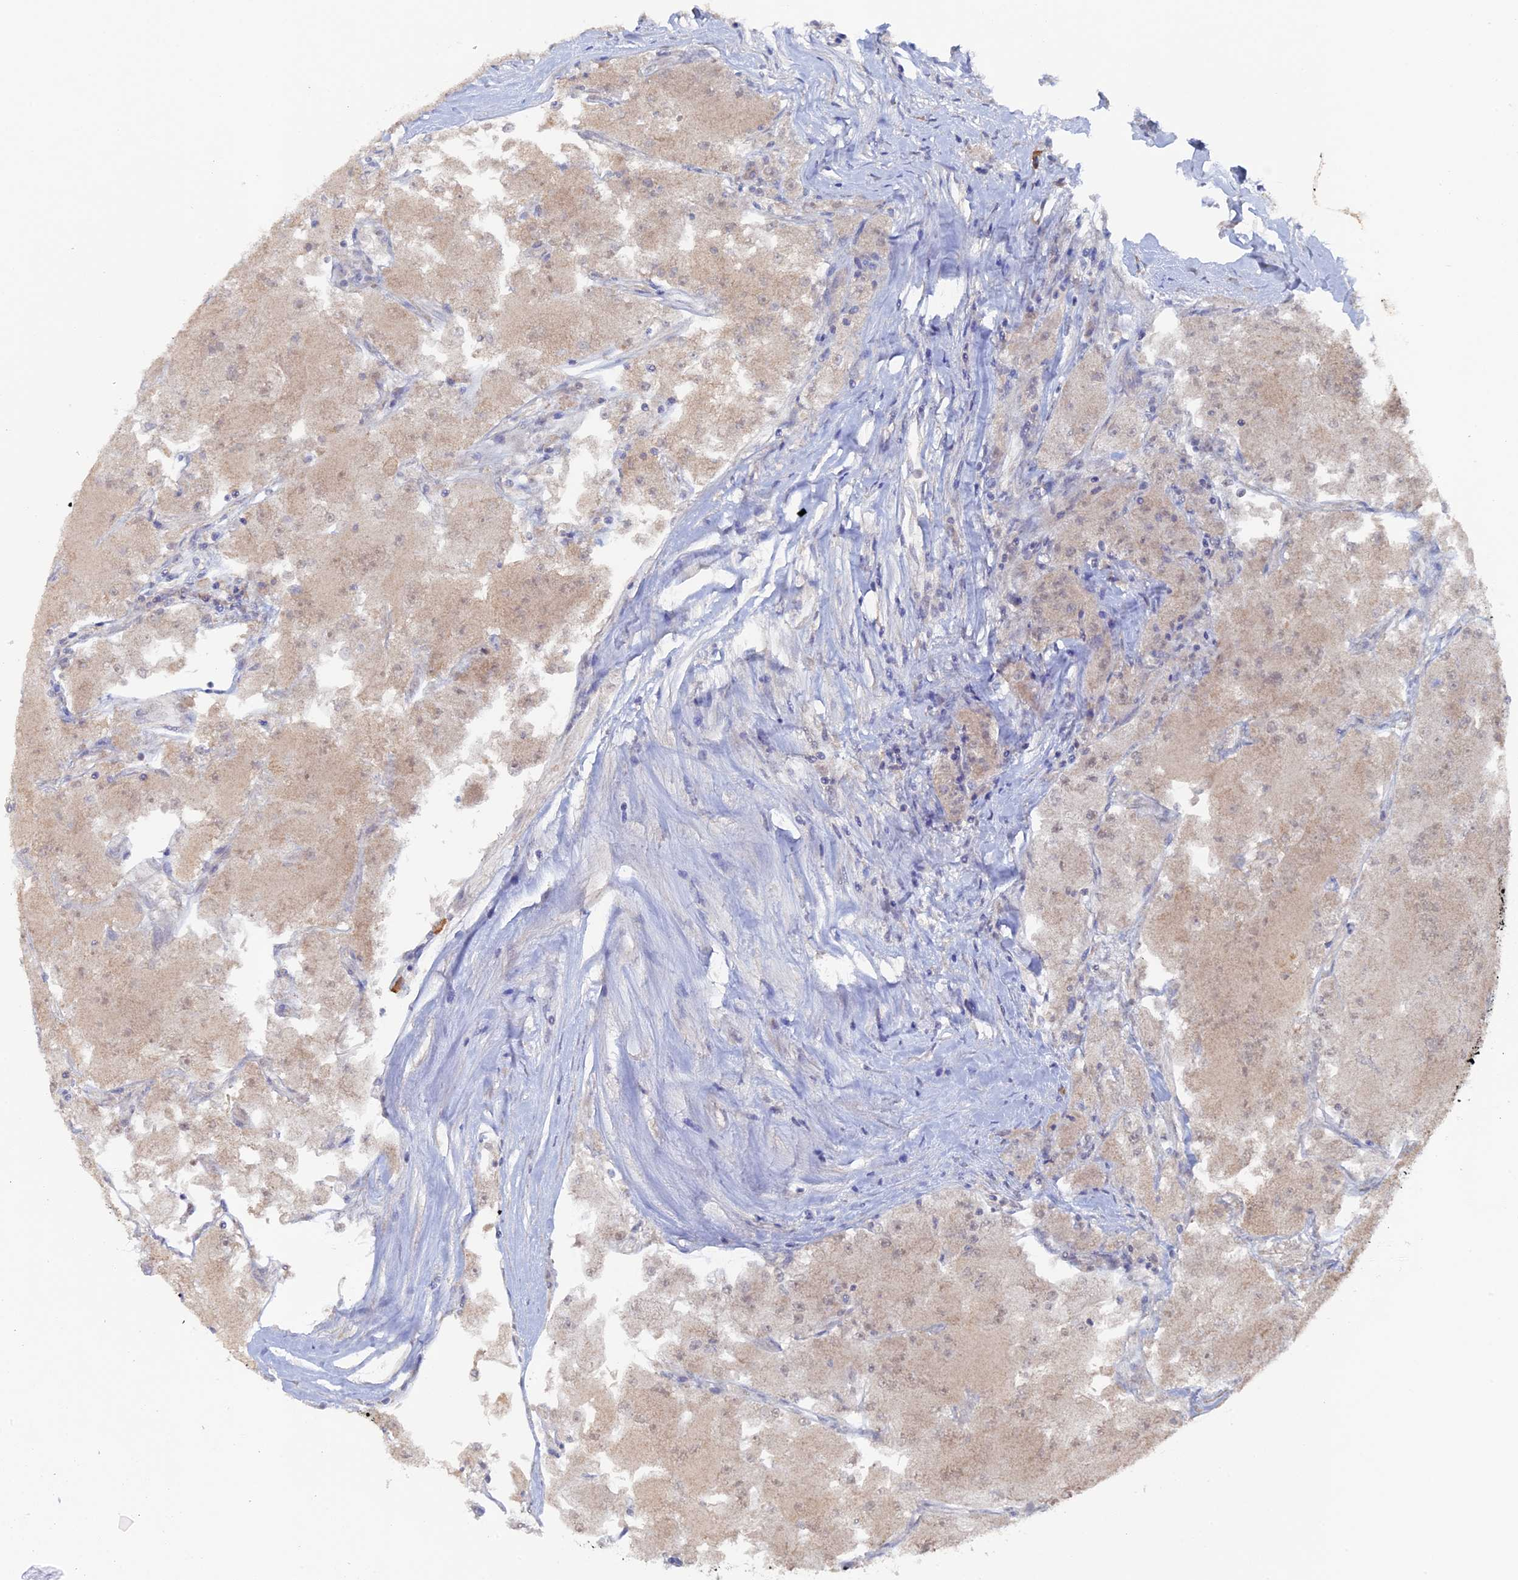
{"staining": {"intensity": "weak", "quantity": ">75%", "location": "cytoplasmic/membranous"}, "tissue": "renal cancer", "cell_type": "Tumor cells", "image_type": "cancer", "snomed": [{"axis": "morphology", "description": "Adenocarcinoma, NOS"}, {"axis": "topography", "description": "Kidney"}], "caption": "Protein expression analysis of renal adenocarcinoma shows weak cytoplasmic/membranous expression in approximately >75% of tumor cells.", "gene": "RAB15", "patient": {"sex": "female", "age": 72}}